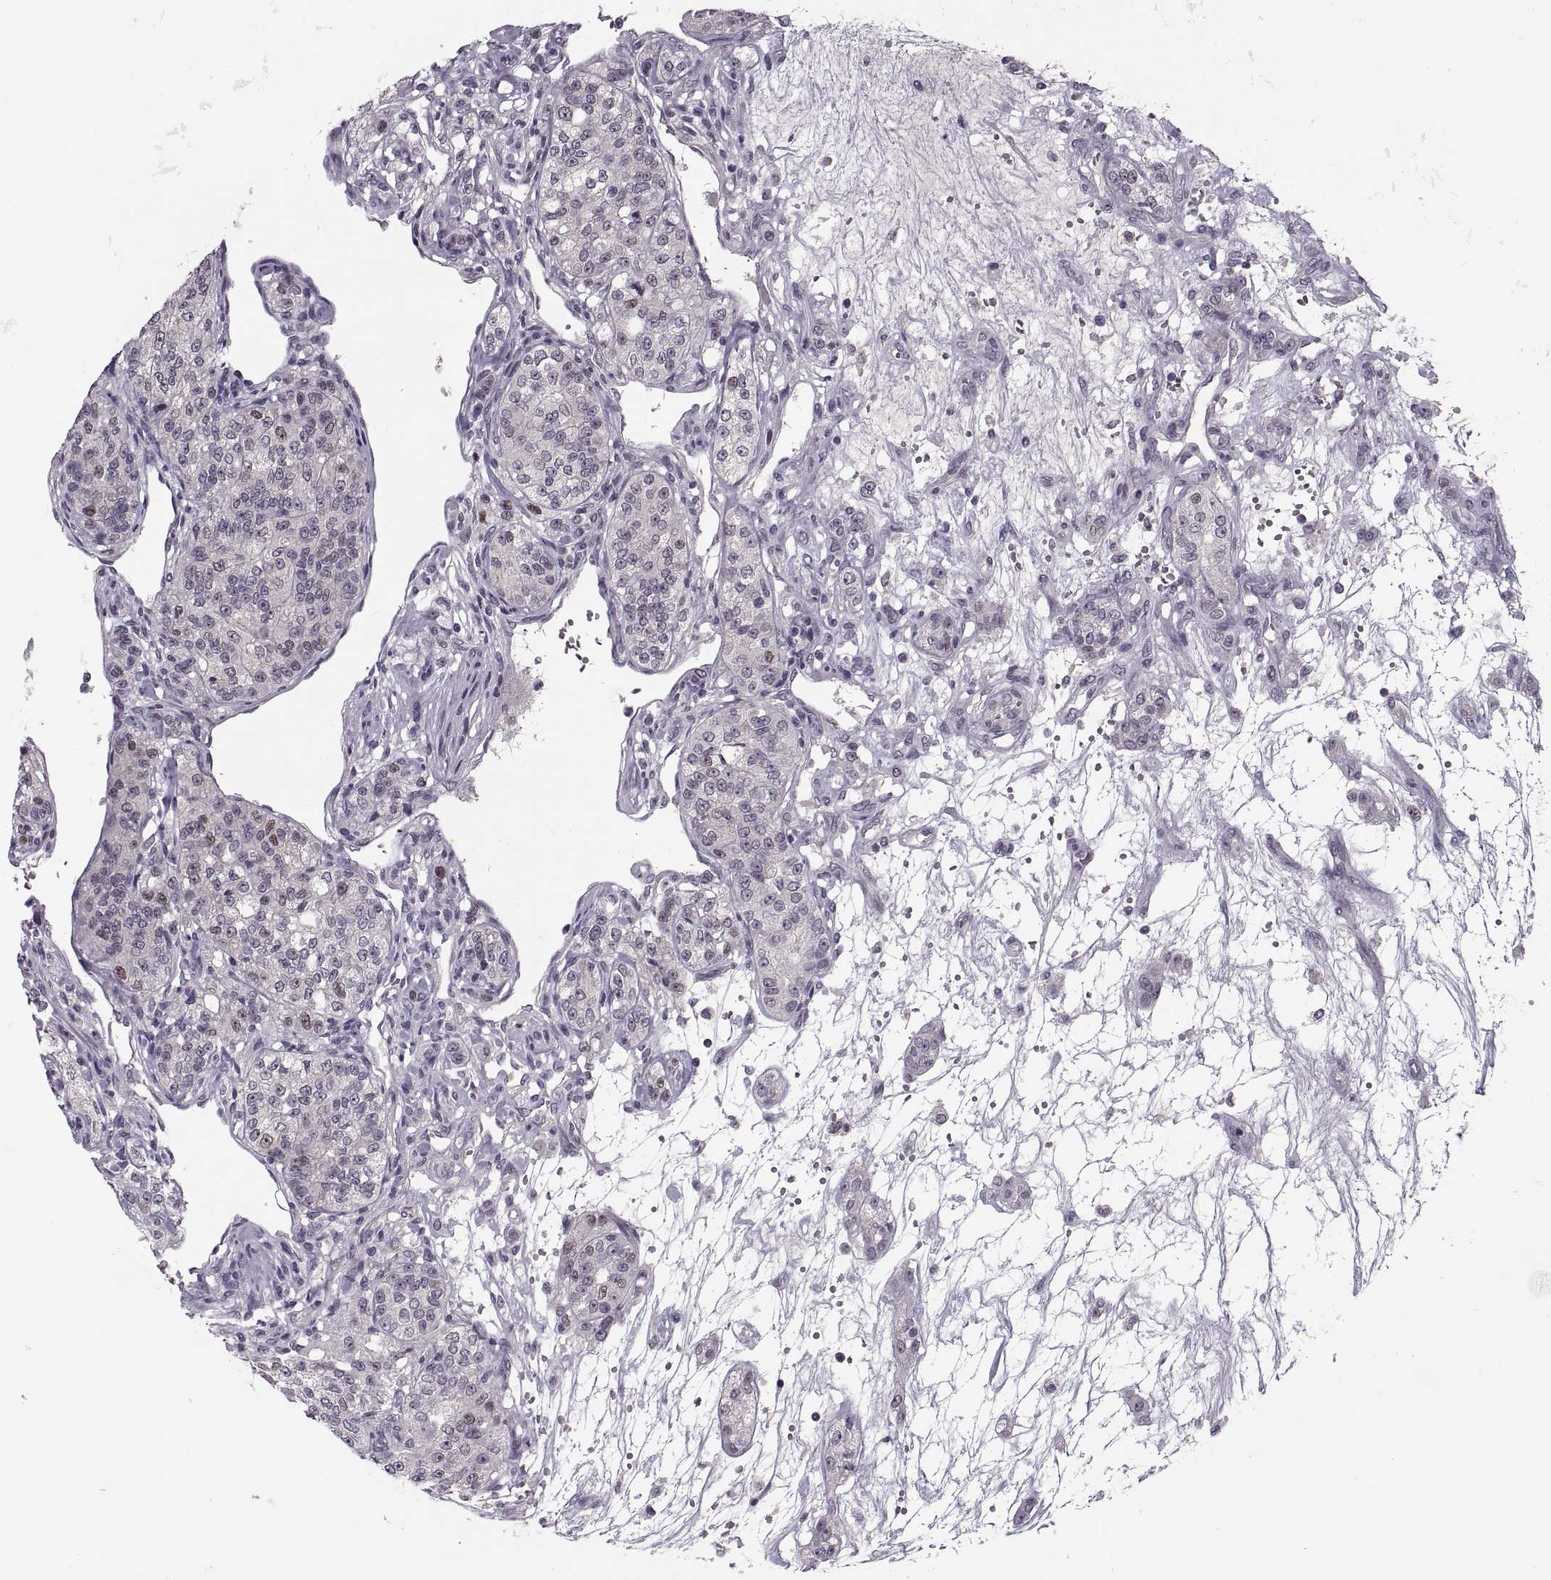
{"staining": {"intensity": "weak", "quantity": "<25%", "location": "nuclear"}, "tissue": "renal cancer", "cell_type": "Tumor cells", "image_type": "cancer", "snomed": [{"axis": "morphology", "description": "Adenocarcinoma, NOS"}, {"axis": "topography", "description": "Kidney"}], "caption": "Renal adenocarcinoma was stained to show a protein in brown. There is no significant expression in tumor cells. (Brightfield microscopy of DAB (3,3'-diaminobenzidine) IHC at high magnification).", "gene": "CACNA1F", "patient": {"sex": "female", "age": 63}}